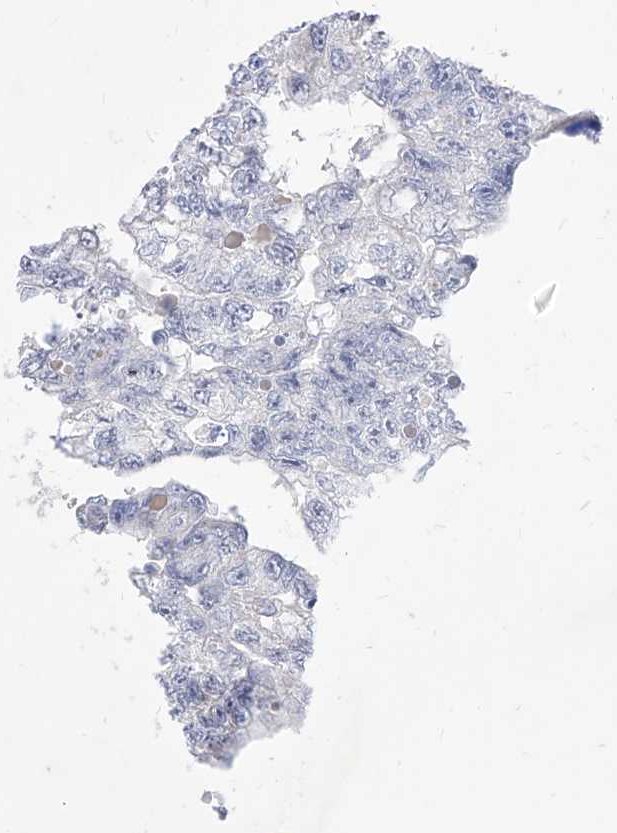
{"staining": {"intensity": "negative", "quantity": "none", "location": "none"}, "tissue": "testis cancer", "cell_type": "Tumor cells", "image_type": "cancer", "snomed": [{"axis": "morphology", "description": "Carcinoma, Embryonal, NOS"}, {"axis": "topography", "description": "Testis"}], "caption": "Immunohistochemistry of human embryonal carcinoma (testis) displays no staining in tumor cells.", "gene": "VAX1", "patient": {"sex": "male", "age": 36}}